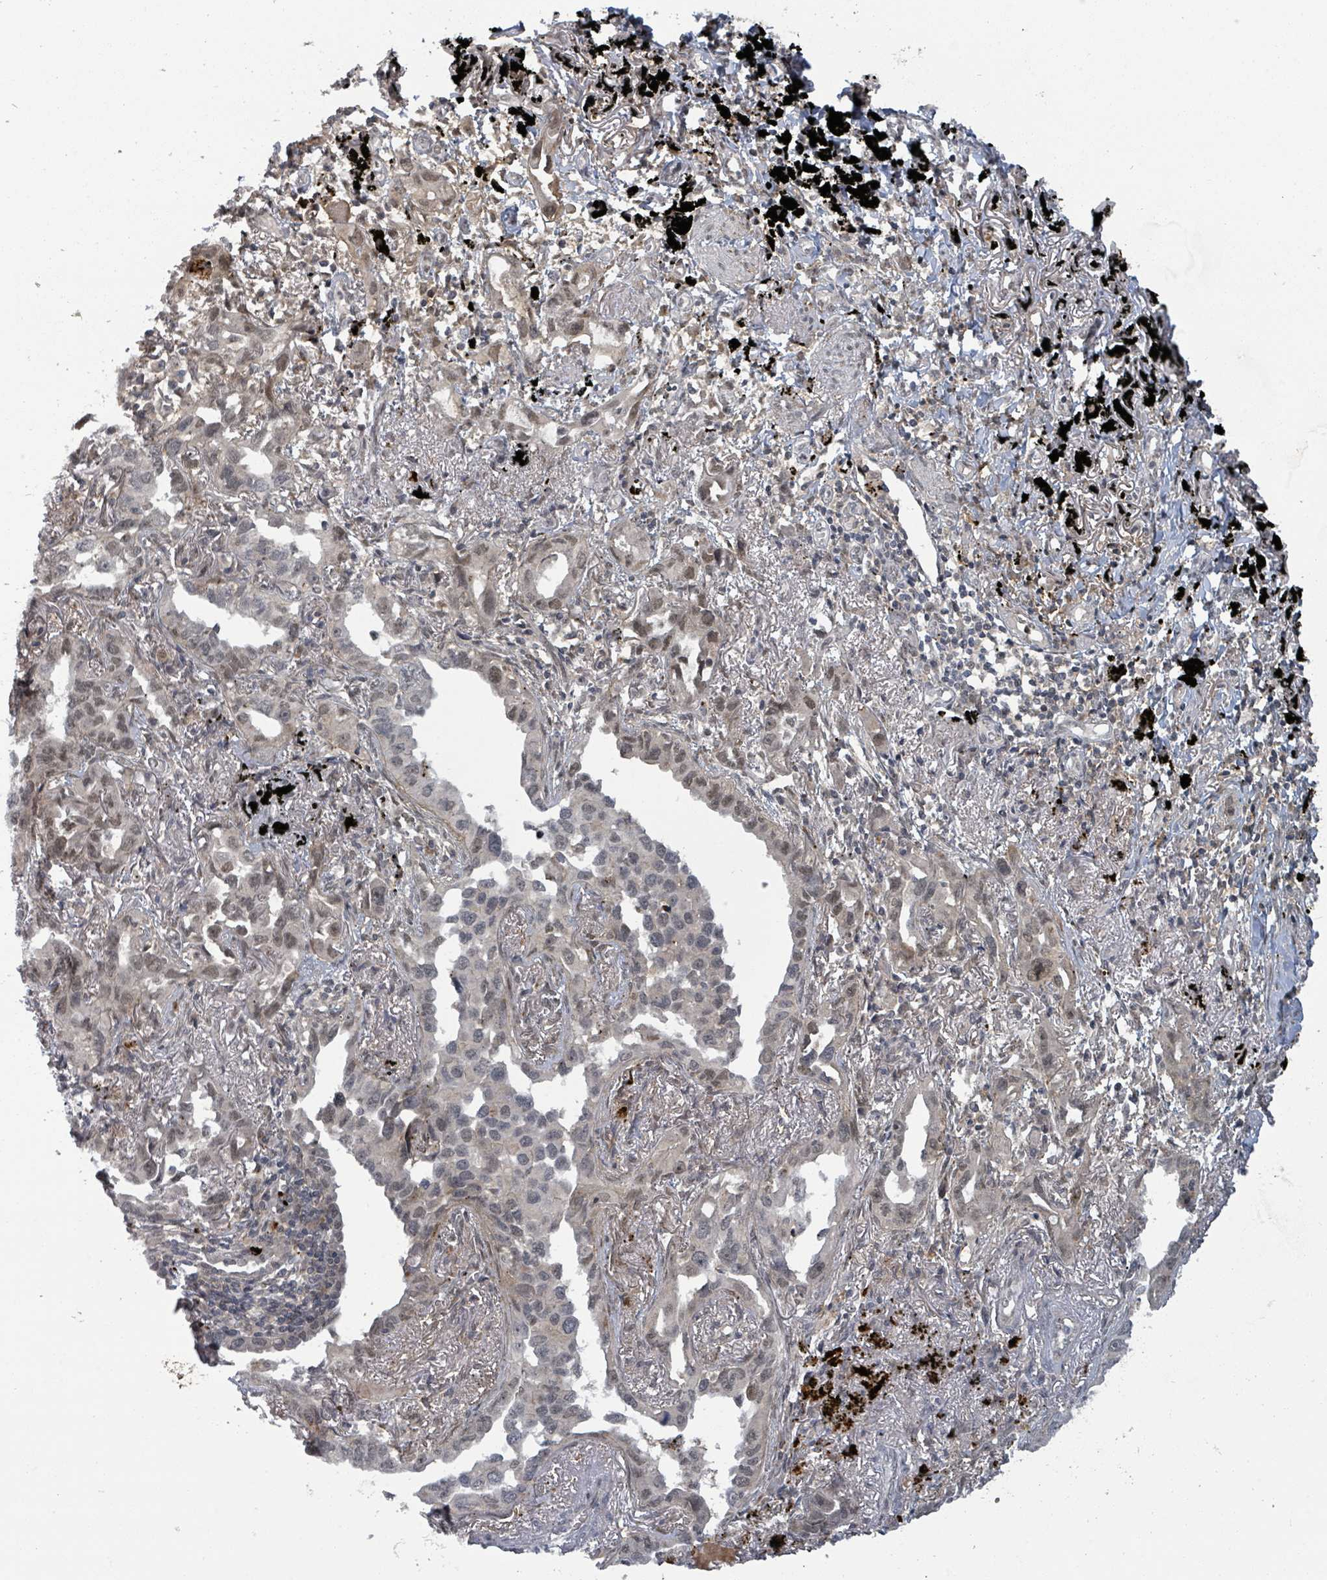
{"staining": {"intensity": "weak", "quantity": ">75%", "location": "nuclear"}, "tissue": "lung cancer", "cell_type": "Tumor cells", "image_type": "cancer", "snomed": [{"axis": "morphology", "description": "Adenocarcinoma, NOS"}, {"axis": "topography", "description": "Lung"}], "caption": "Weak nuclear positivity for a protein is appreciated in approximately >75% of tumor cells of adenocarcinoma (lung) using IHC.", "gene": "GTF3C1", "patient": {"sex": "male", "age": 67}}